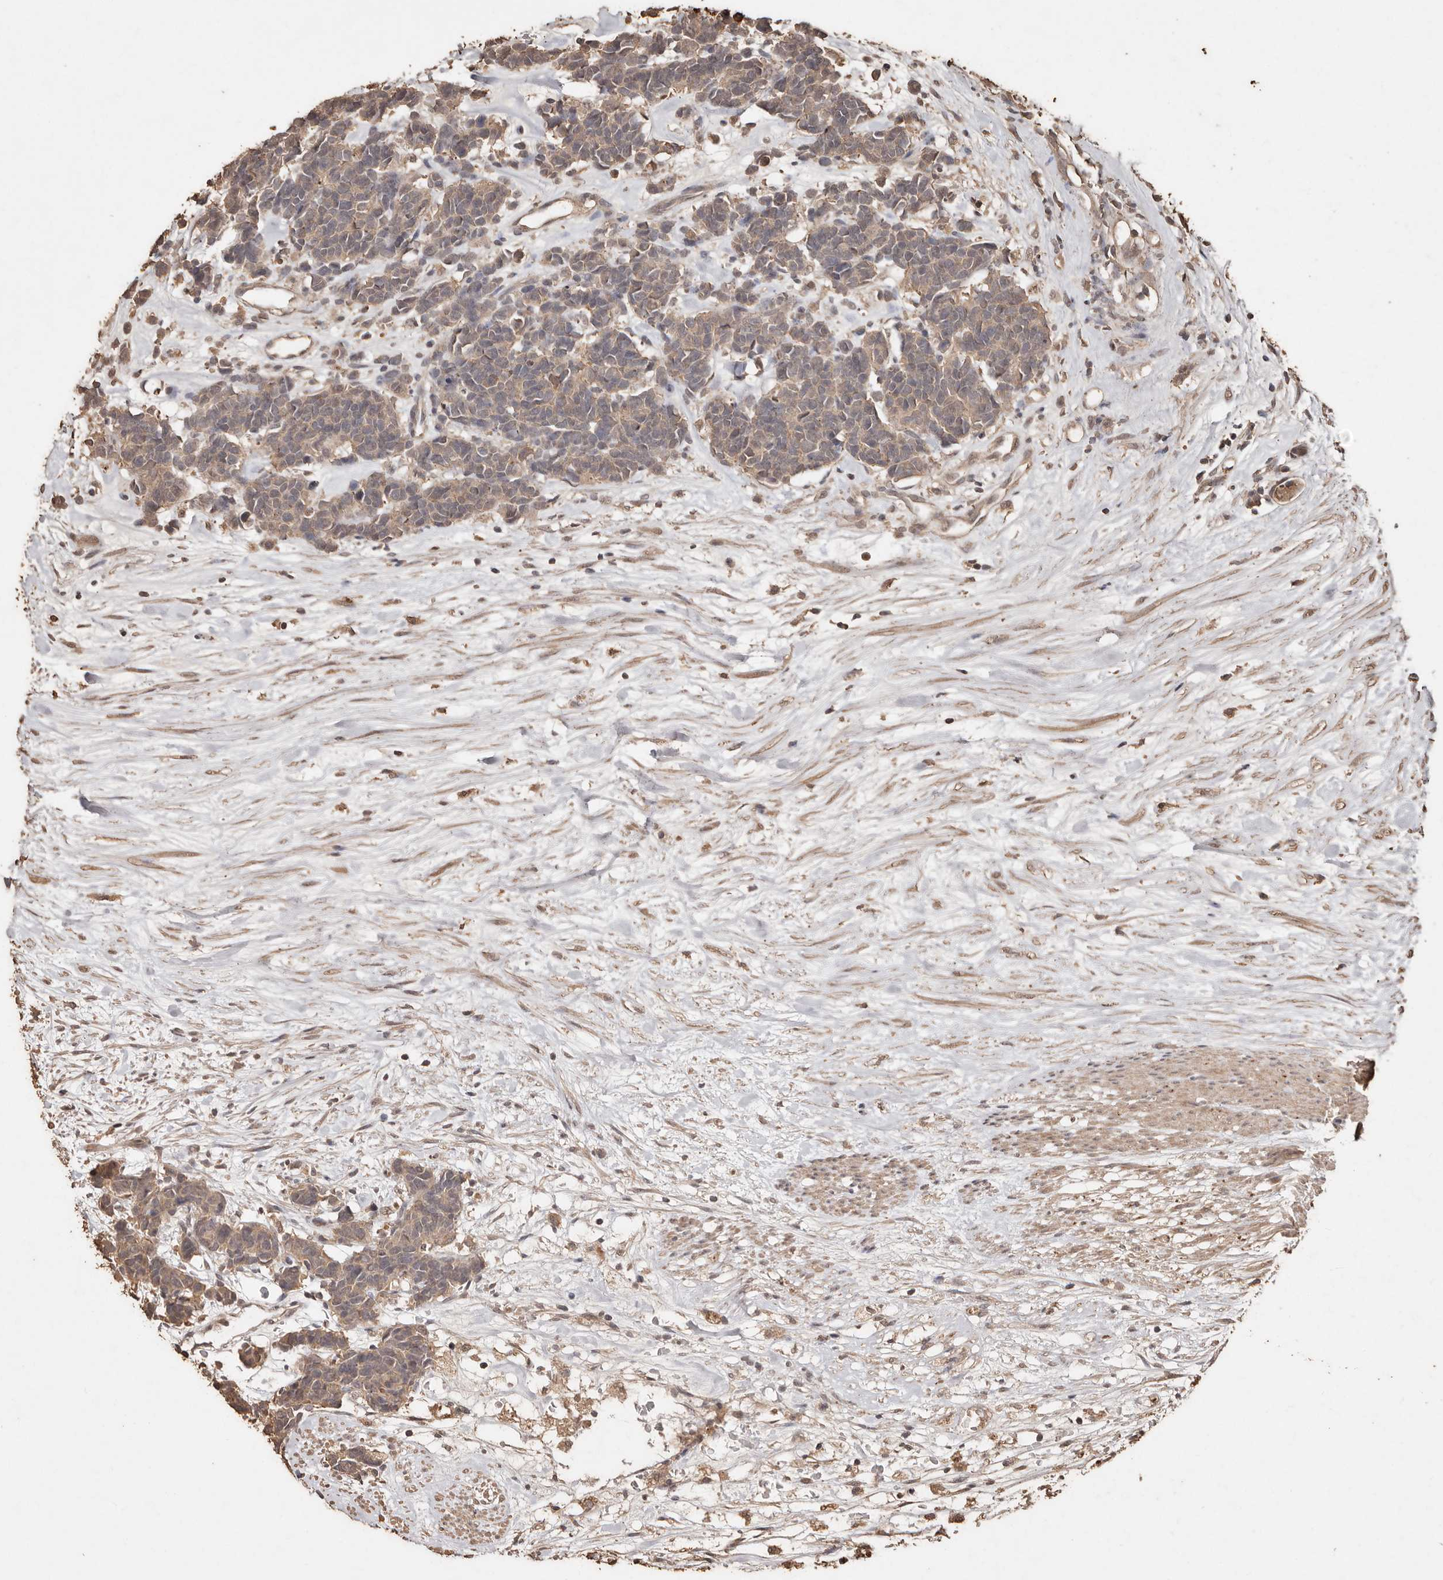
{"staining": {"intensity": "weak", "quantity": ">75%", "location": "cytoplasmic/membranous"}, "tissue": "carcinoid", "cell_type": "Tumor cells", "image_type": "cancer", "snomed": [{"axis": "morphology", "description": "Carcinoma, NOS"}, {"axis": "morphology", "description": "Carcinoid, malignant, NOS"}, {"axis": "topography", "description": "Urinary bladder"}], "caption": "Carcinoma stained with DAB IHC reveals low levels of weak cytoplasmic/membranous staining in about >75% of tumor cells.", "gene": "PKDCC", "patient": {"sex": "male", "age": 57}}